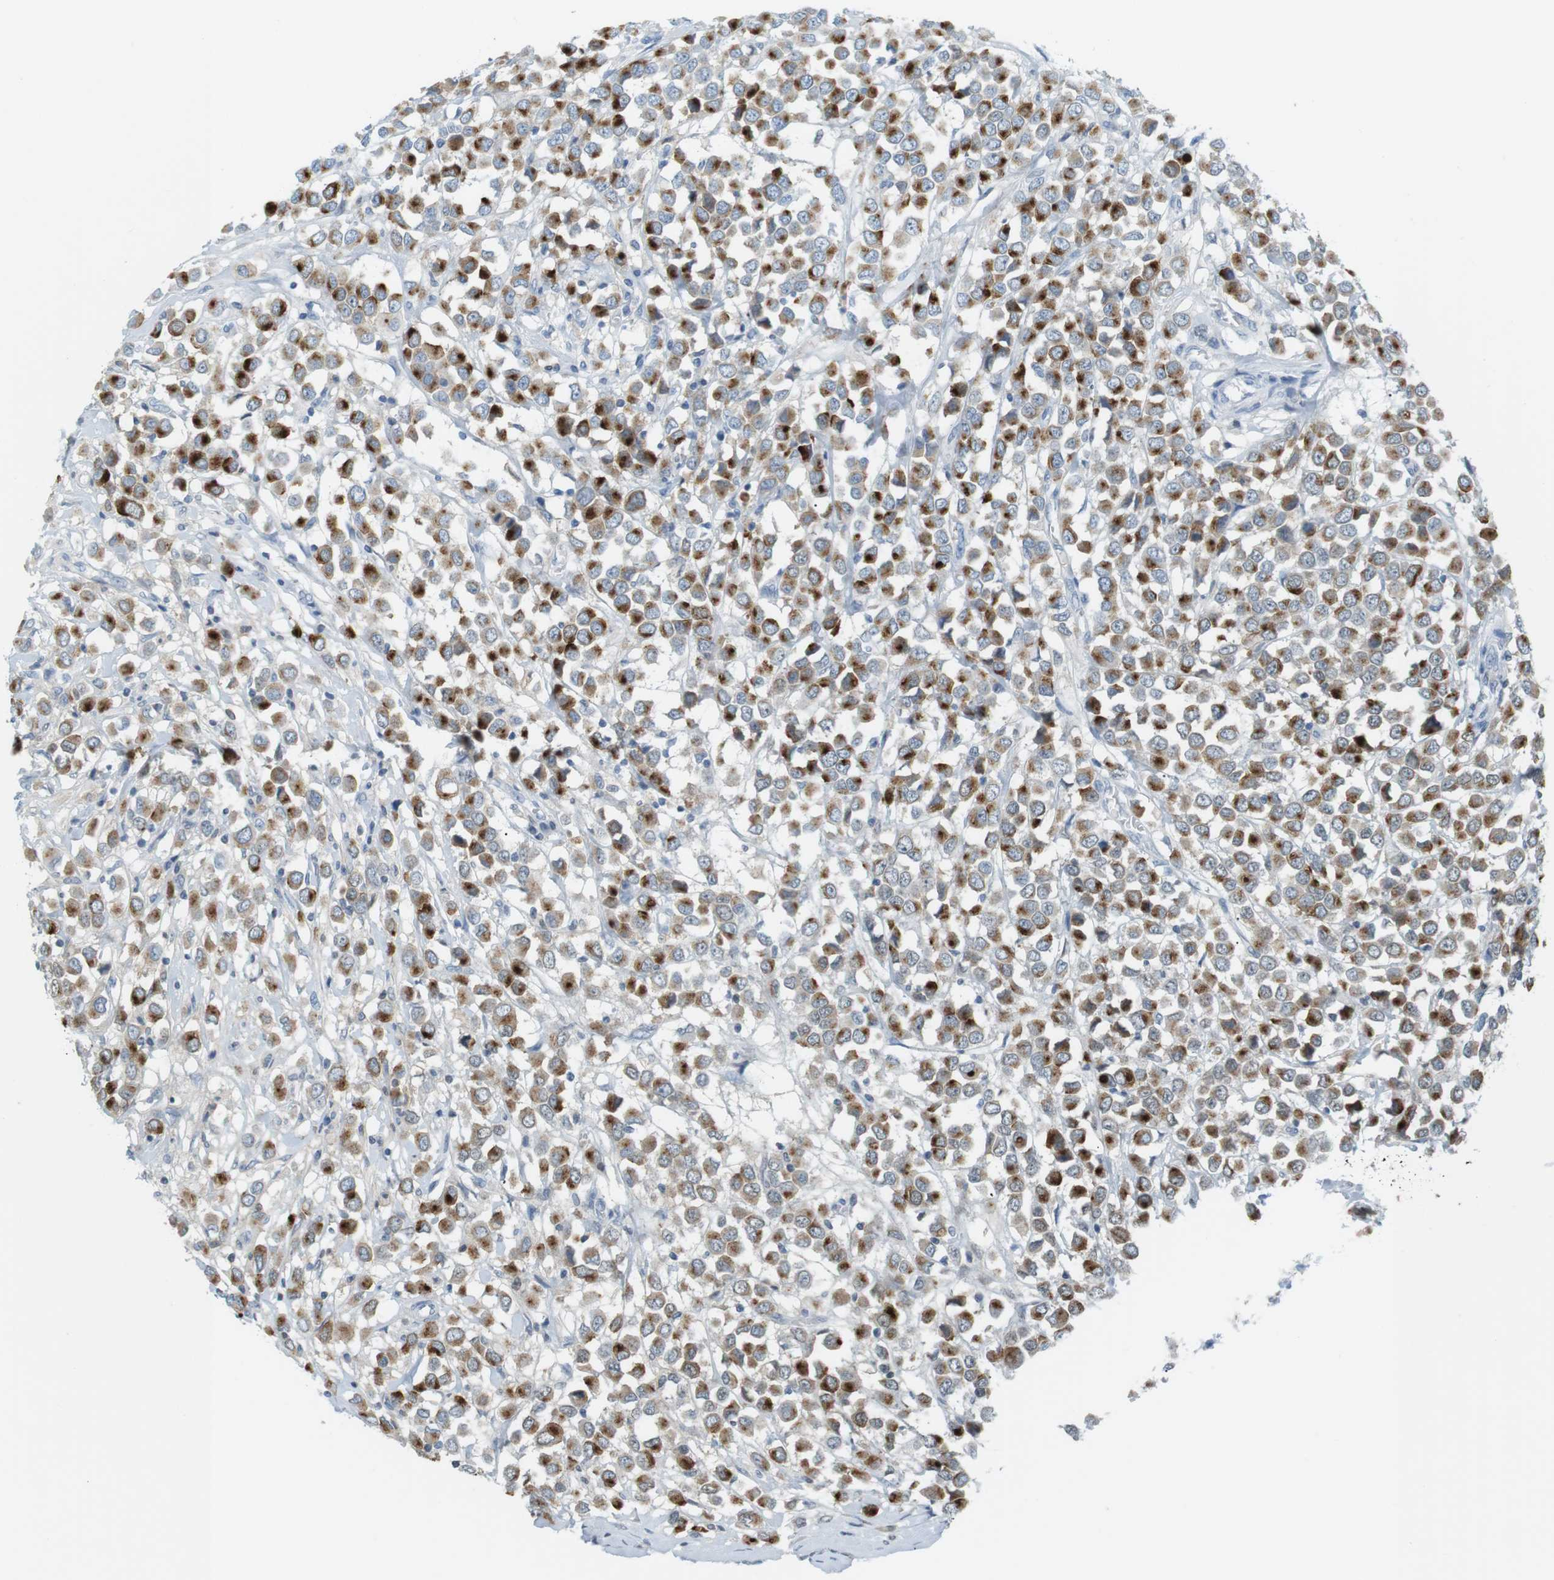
{"staining": {"intensity": "strong", "quantity": ">75%", "location": "cytoplasmic/membranous"}, "tissue": "breast cancer", "cell_type": "Tumor cells", "image_type": "cancer", "snomed": [{"axis": "morphology", "description": "Duct carcinoma"}, {"axis": "topography", "description": "Breast"}], "caption": "Immunohistochemistry (IHC) histopathology image of neoplastic tissue: human breast invasive ductal carcinoma stained using immunohistochemistry (IHC) displays high levels of strong protein expression localized specifically in the cytoplasmic/membranous of tumor cells, appearing as a cytoplasmic/membranous brown color.", "gene": "AZGP1", "patient": {"sex": "female", "age": 61}}